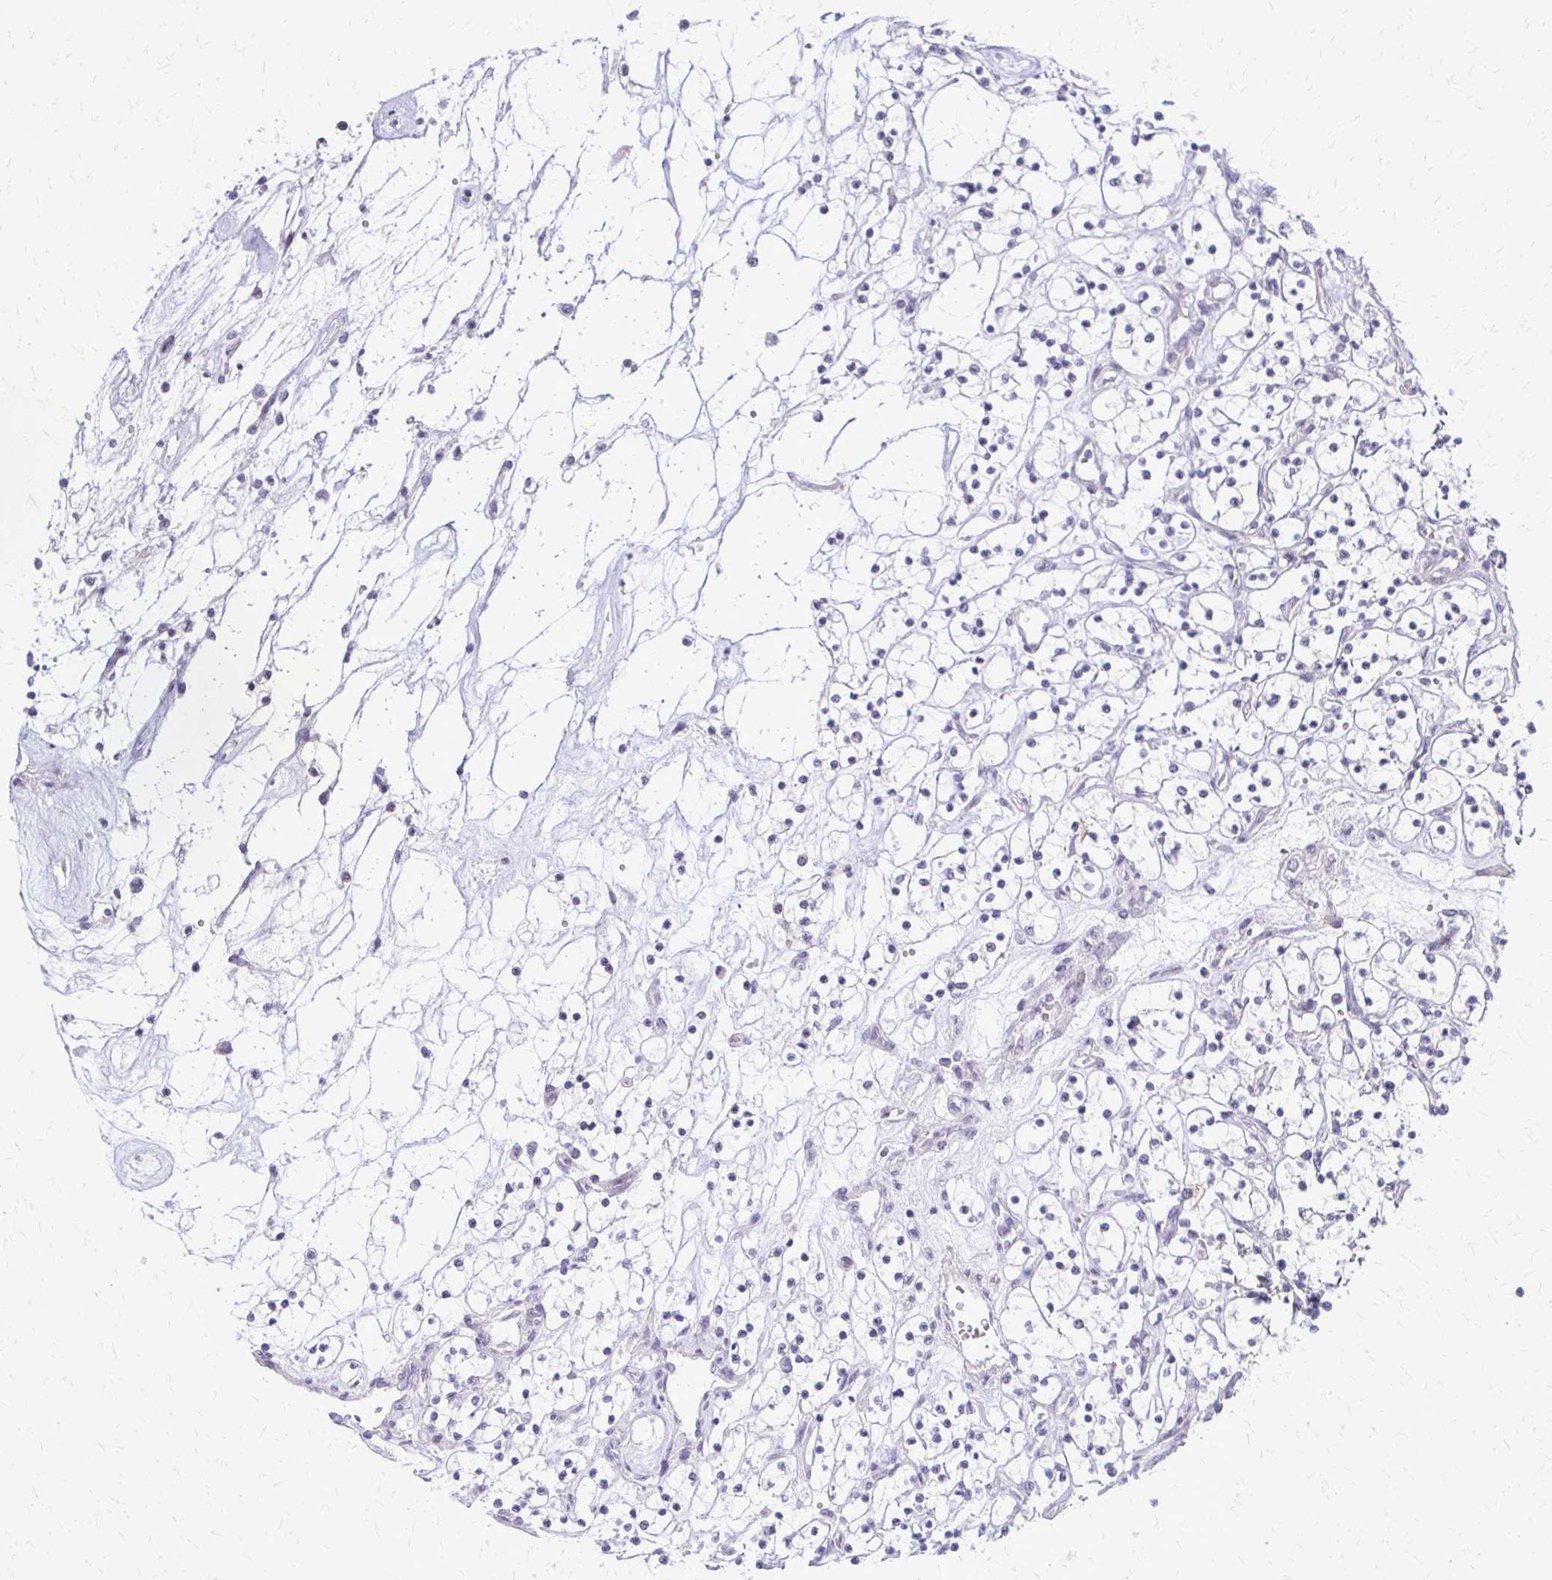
{"staining": {"intensity": "negative", "quantity": "none", "location": "none"}, "tissue": "renal cancer", "cell_type": "Tumor cells", "image_type": "cancer", "snomed": [{"axis": "morphology", "description": "Adenocarcinoma, NOS"}, {"axis": "topography", "description": "Kidney"}], "caption": "IHC of human renal cancer (adenocarcinoma) displays no positivity in tumor cells. (Stains: DAB (3,3'-diaminobenzidine) IHC with hematoxylin counter stain, Microscopy: brightfield microscopy at high magnification).", "gene": "EPYC", "patient": {"sex": "female", "age": 69}}